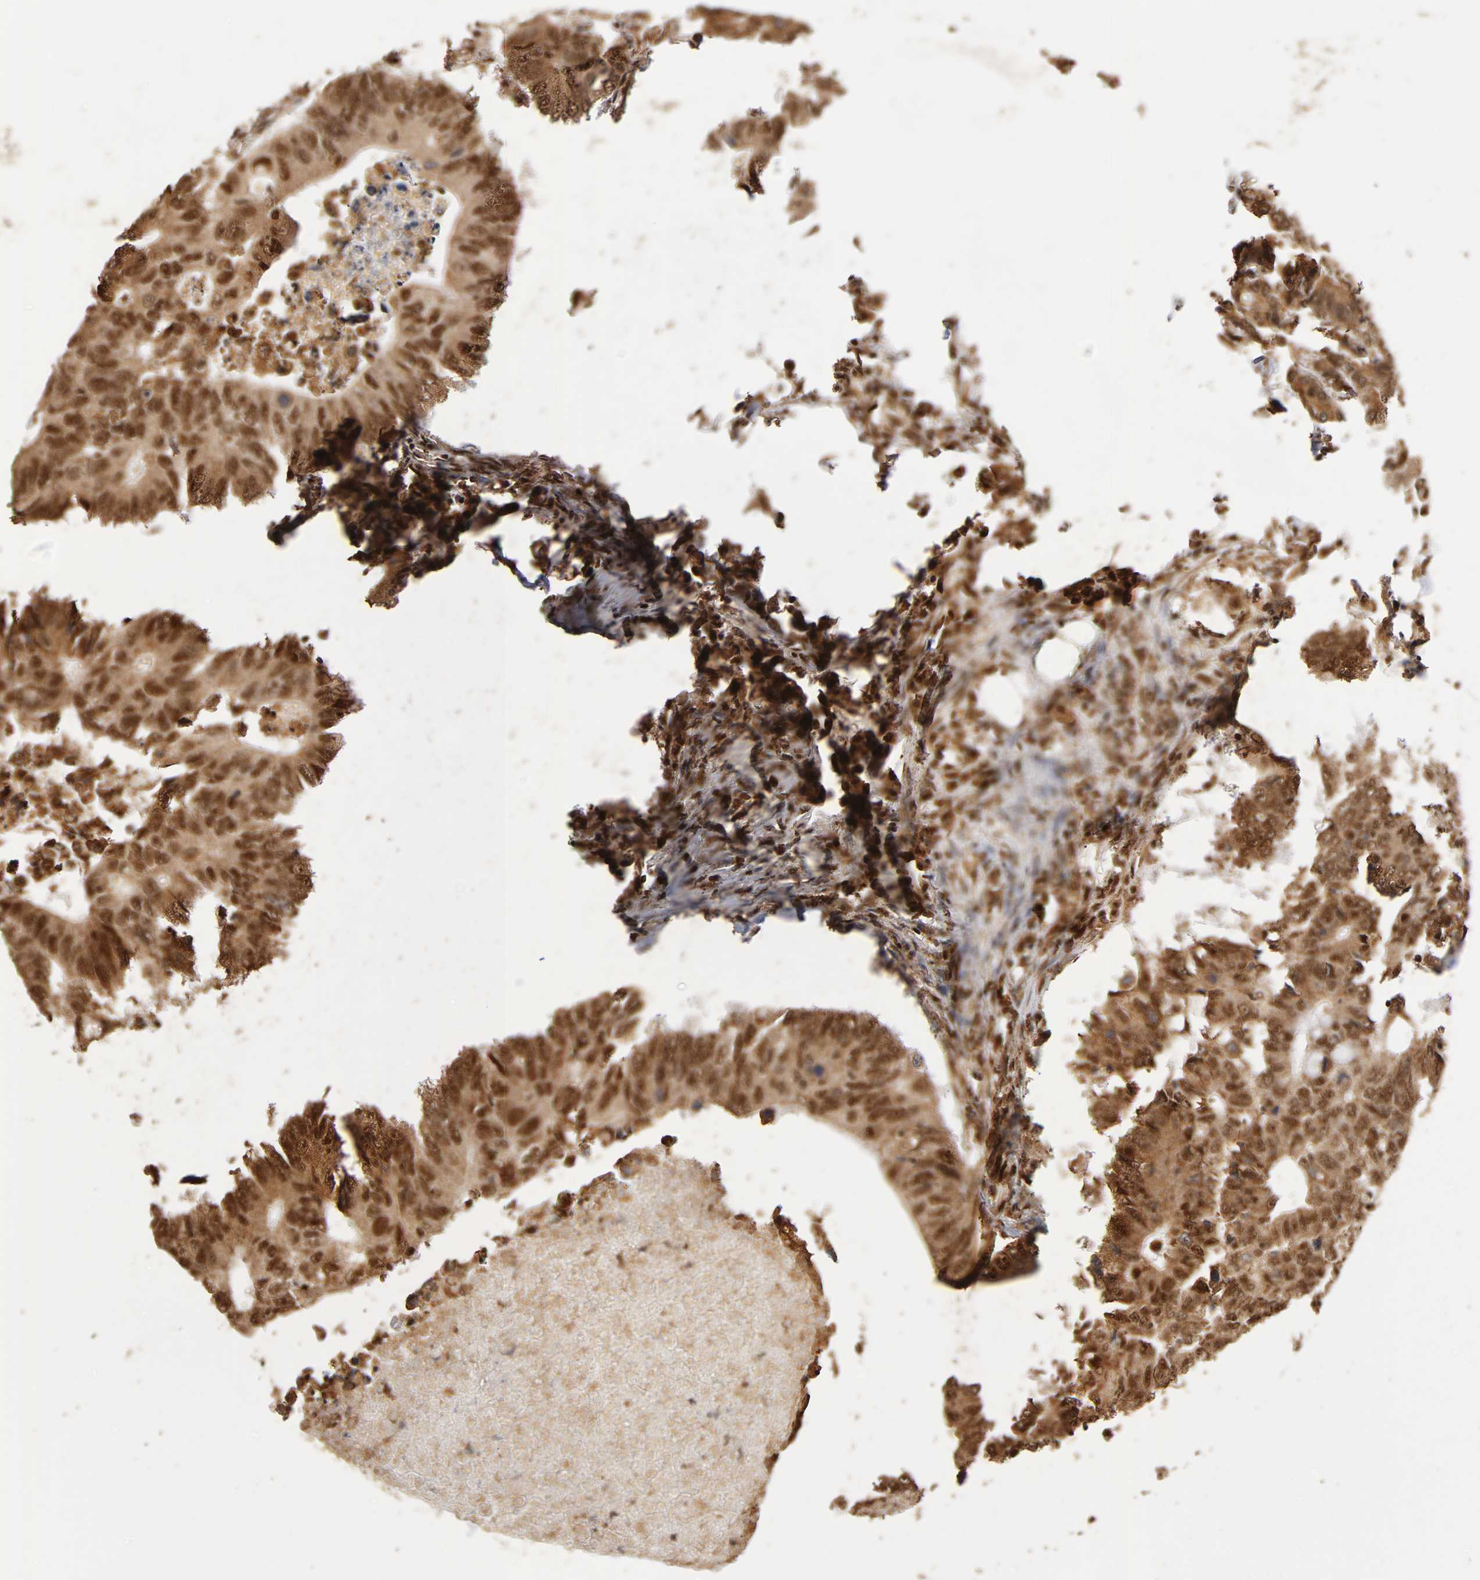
{"staining": {"intensity": "strong", "quantity": ">75%", "location": "cytoplasmic/membranous,nuclear"}, "tissue": "colorectal cancer", "cell_type": "Tumor cells", "image_type": "cancer", "snomed": [{"axis": "morphology", "description": "Adenocarcinoma, NOS"}, {"axis": "topography", "description": "Colon"}], "caption": "A brown stain labels strong cytoplasmic/membranous and nuclear positivity of a protein in human adenocarcinoma (colorectal) tumor cells.", "gene": "RNF122", "patient": {"sex": "male", "age": 71}}